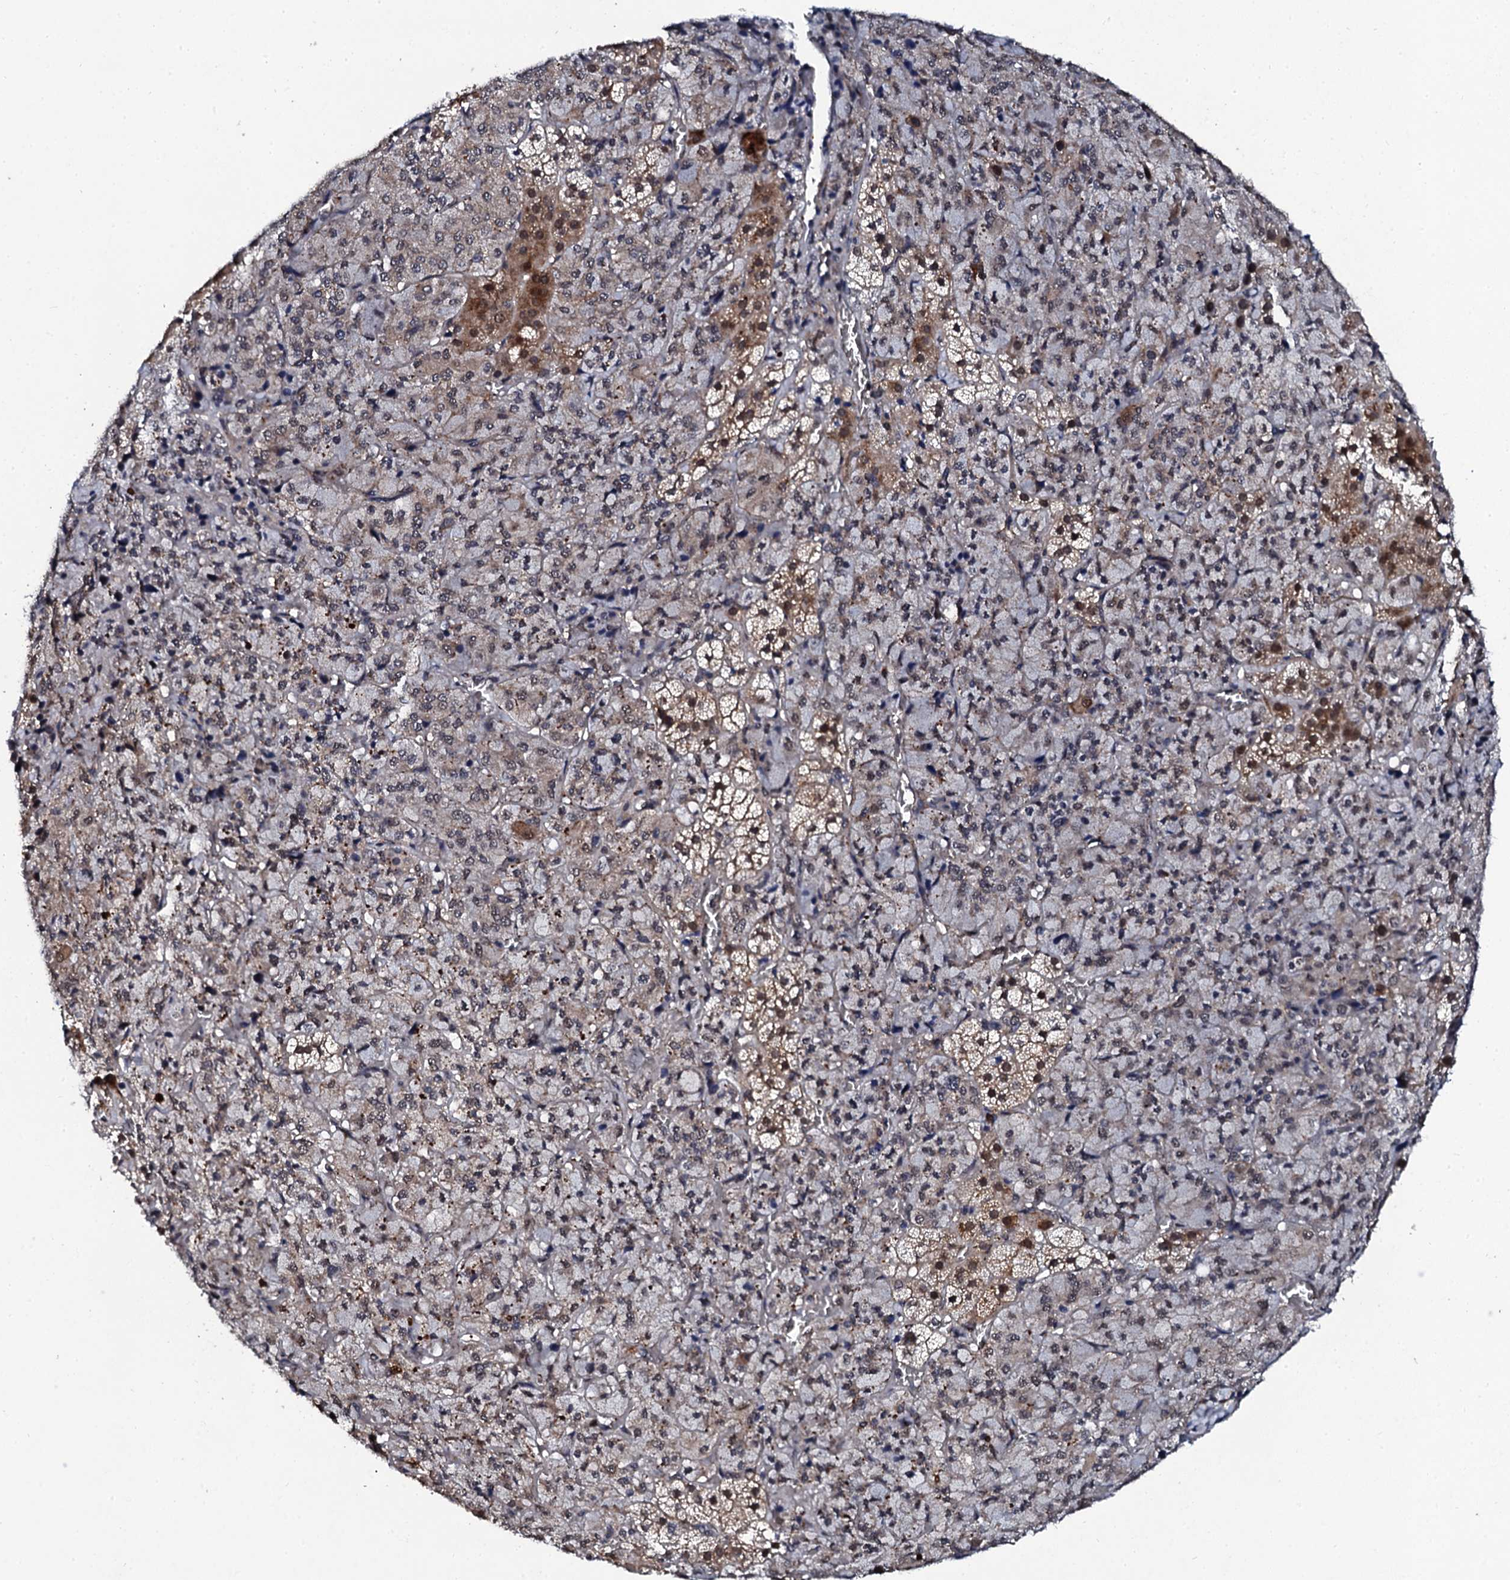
{"staining": {"intensity": "strong", "quantity": "25%-75%", "location": "nuclear"}, "tissue": "adrenal gland", "cell_type": "Glandular cells", "image_type": "normal", "snomed": [{"axis": "morphology", "description": "Normal tissue, NOS"}, {"axis": "topography", "description": "Adrenal gland"}], "caption": "Protein staining shows strong nuclear expression in about 25%-75% of glandular cells in normal adrenal gland.", "gene": "CSTF3", "patient": {"sex": "female", "age": 44}}